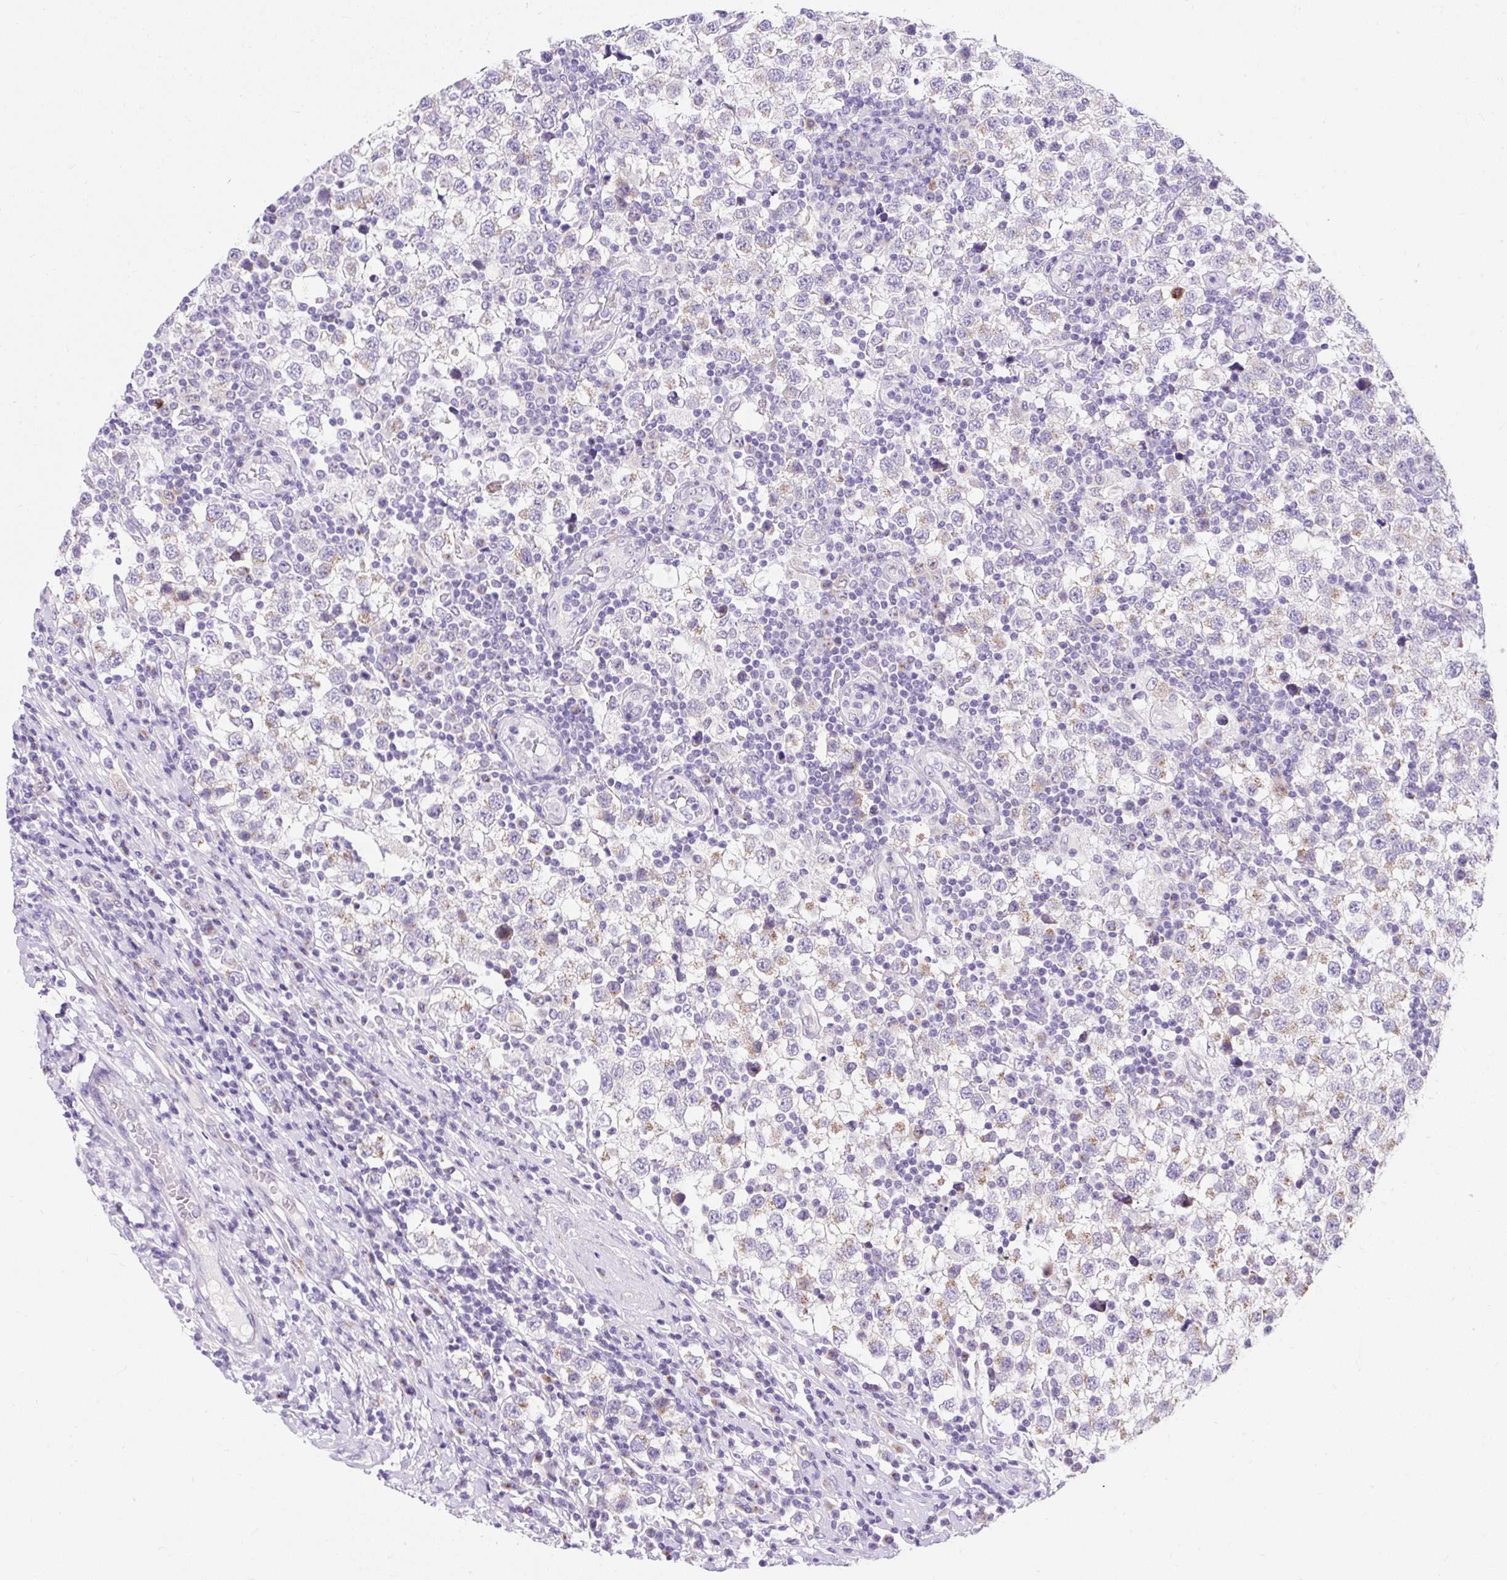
{"staining": {"intensity": "weak", "quantity": "25%-75%", "location": "cytoplasmic/membranous"}, "tissue": "testis cancer", "cell_type": "Tumor cells", "image_type": "cancer", "snomed": [{"axis": "morphology", "description": "Seminoma, NOS"}, {"axis": "topography", "description": "Testis"}], "caption": "Weak cytoplasmic/membranous staining for a protein is present in approximately 25%-75% of tumor cells of testis cancer (seminoma) using immunohistochemistry.", "gene": "GOLGA8A", "patient": {"sex": "male", "age": 34}}